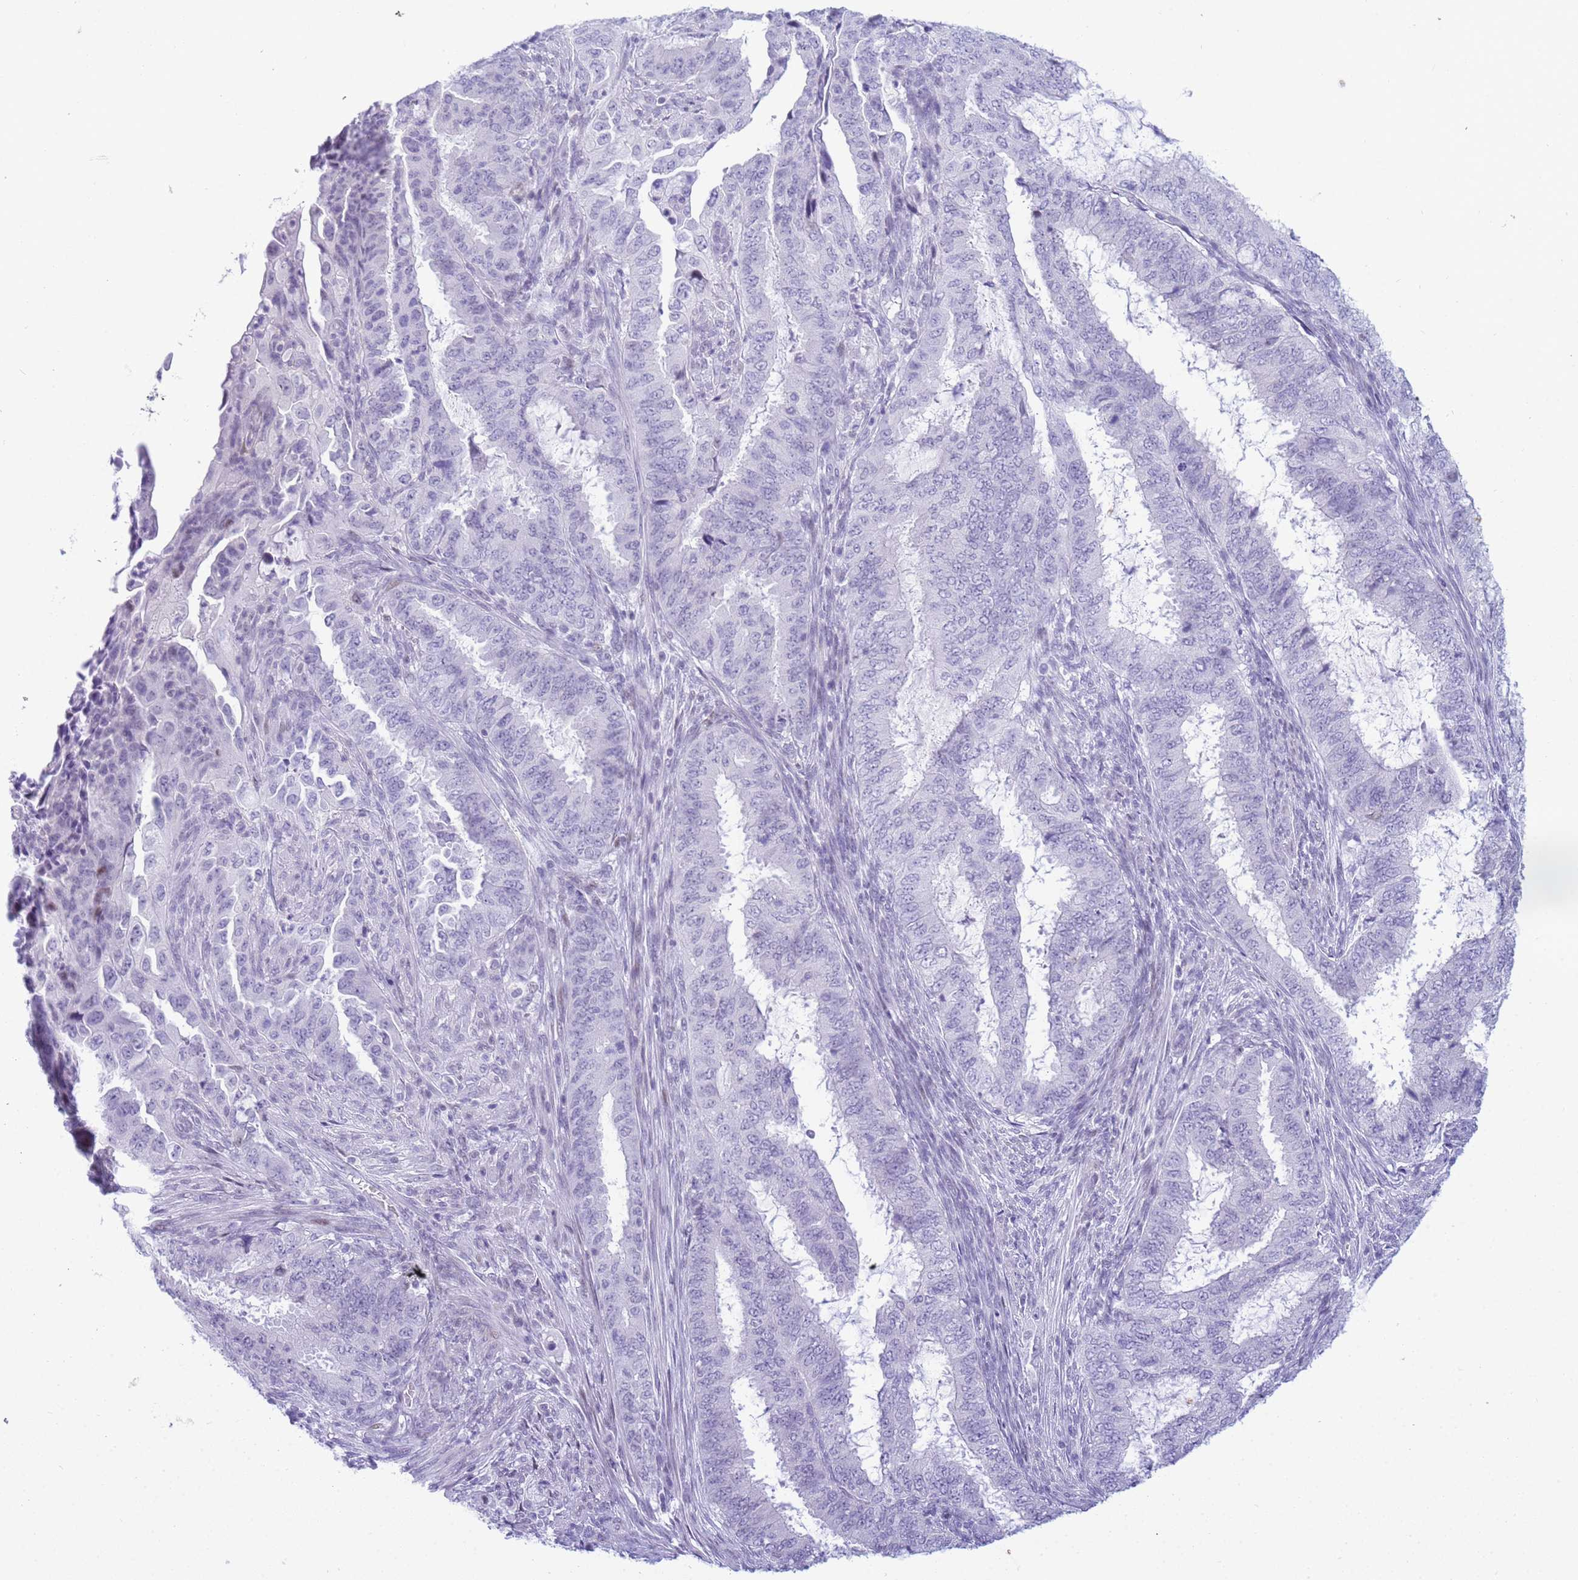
{"staining": {"intensity": "negative", "quantity": "none", "location": "none"}, "tissue": "endometrial cancer", "cell_type": "Tumor cells", "image_type": "cancer", "snomed": [{"axis": "morphology", "description": "Adenocarcinoma, NOS"}, {"axis": "topography", "description": "Endometrium"}], "caption": "Endometrial adenocarcinoma stained for a protein using immunohistochemistry (IHC) demonstrates no staining tumor cells.", "gene": "SNX20", "patient": {"sex": "female", "age": 51}}